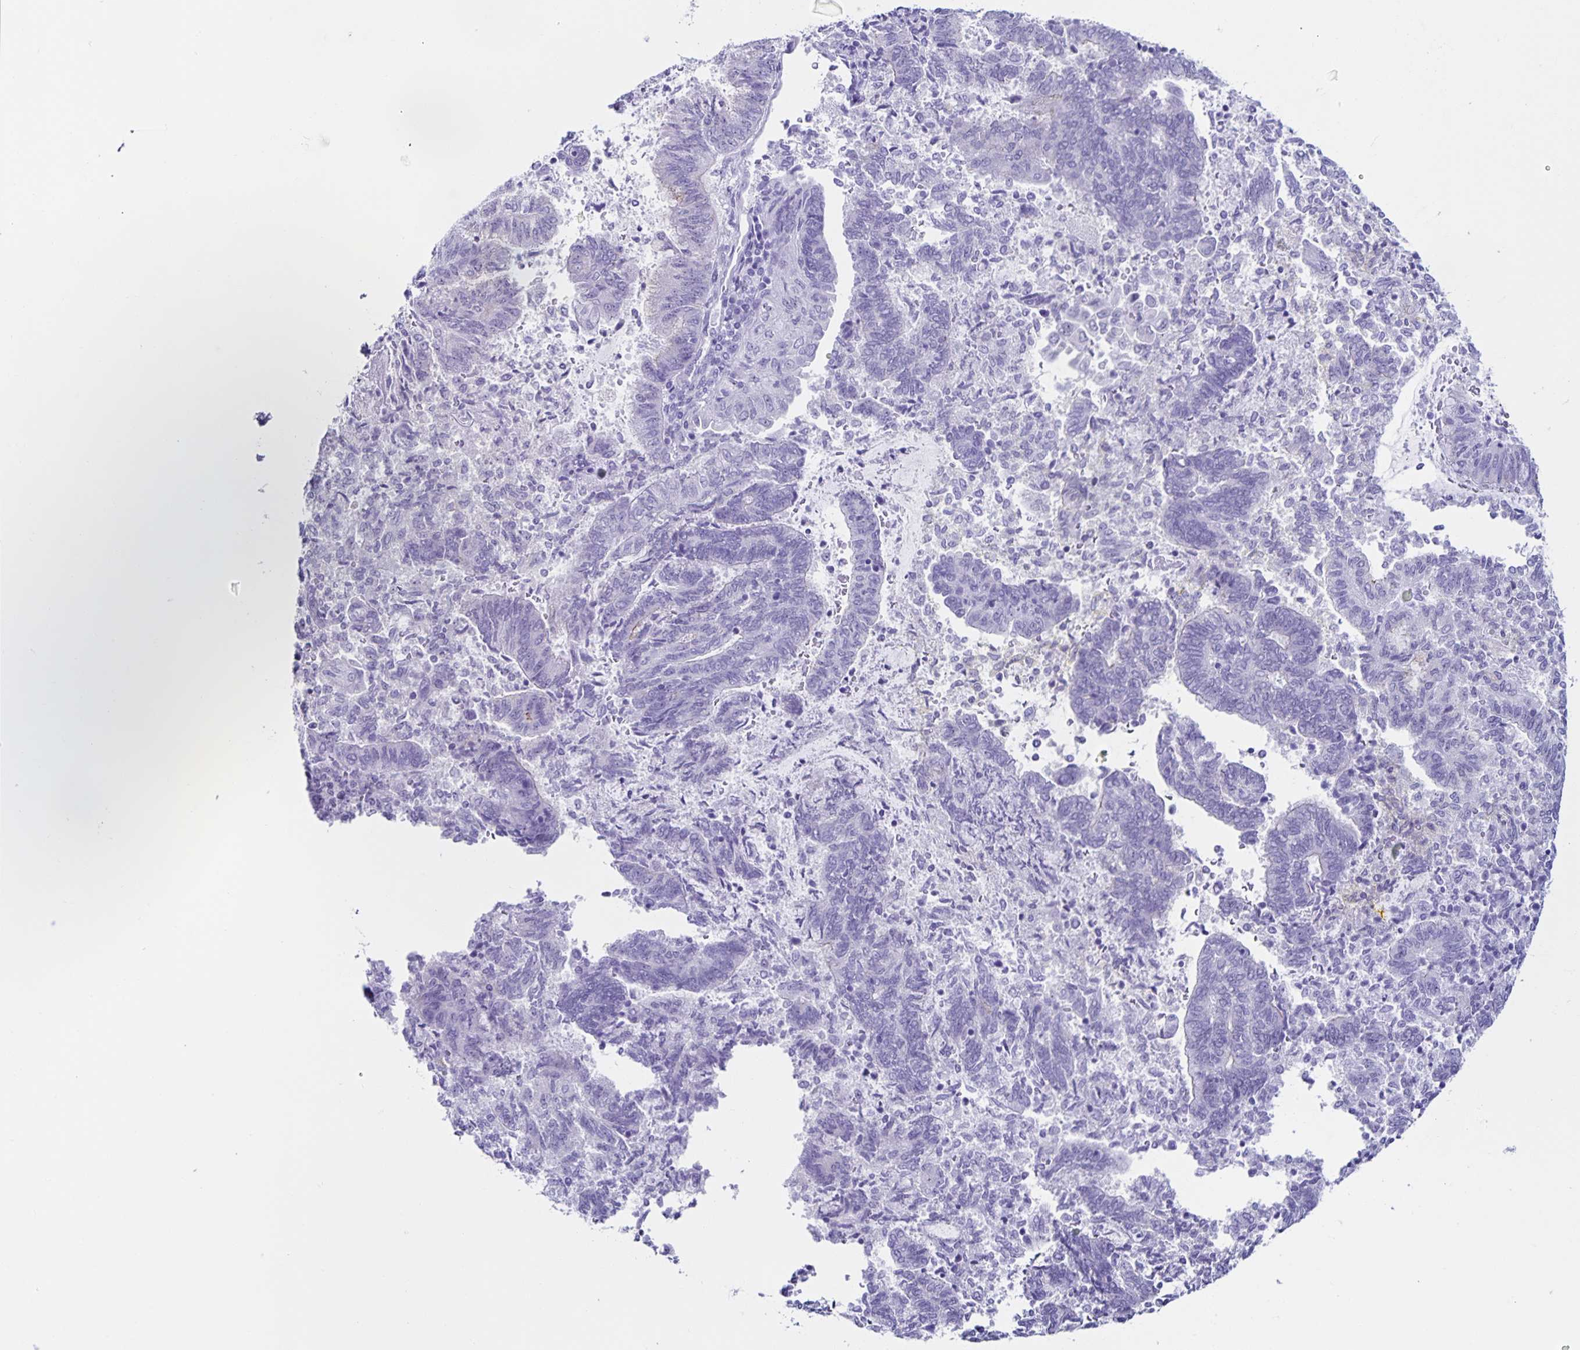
{"staining": {"intensity": "negative", "quantity": "none", "location": "none"}, "tissue": "endometrial cancer", "cell_type": "Tumor cells", "image_type": "cancer", "snomed": [{"axis": "morphology", "description": "Adenocarcinoma, NOS"}, {"axis": "topography", "description": "Endometrium"}], "caption": "The histopathology image shows no staining of tumor cells in endometrial cancer (adenocarcinoma). (DAB immunohistochemistry visualized using brightfield microscopy, high magnification).", "gene": "FAM170A", "patient": {"sex": "female", "age": 65}}